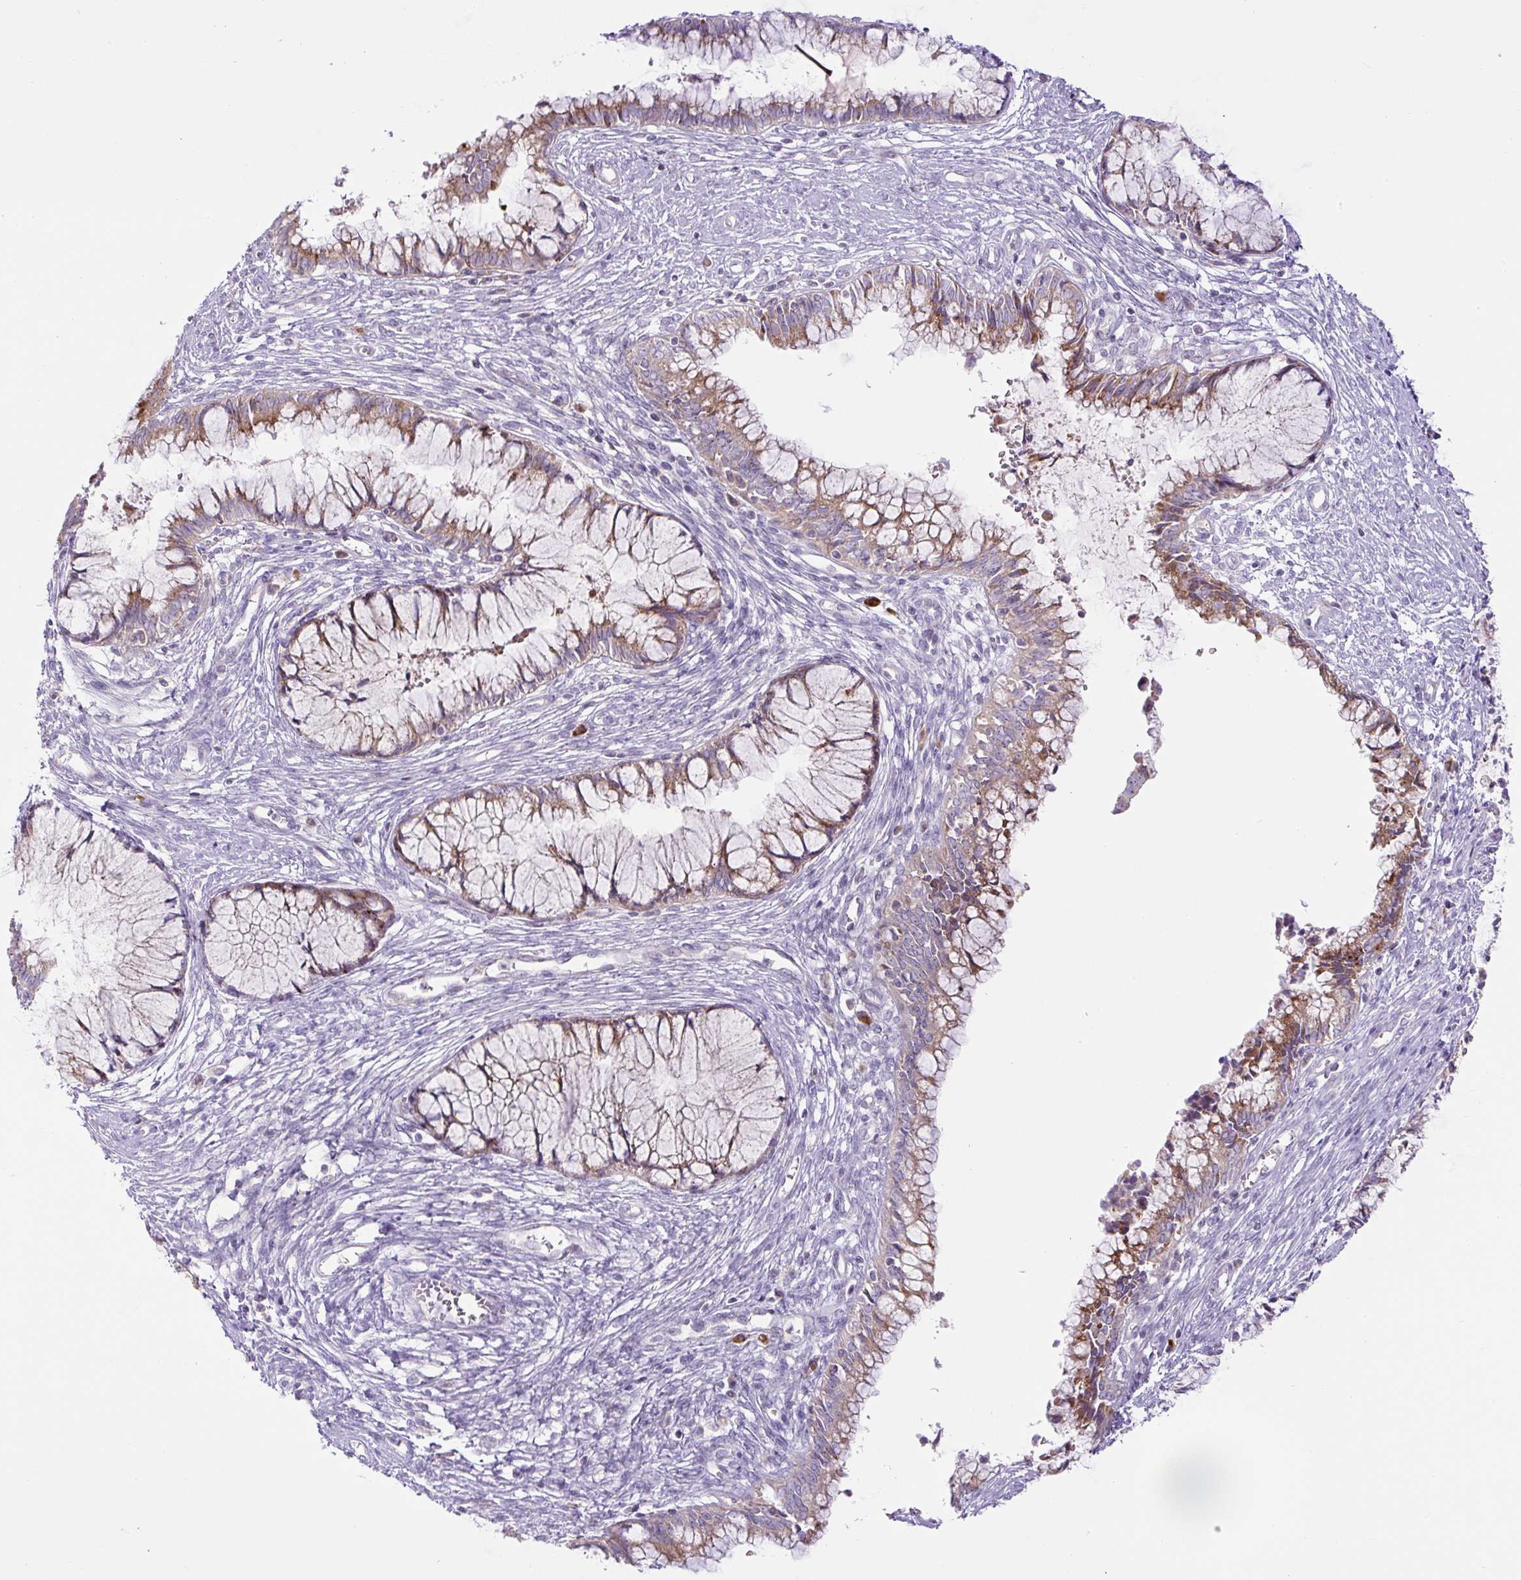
{"staining": {"intensity": "moderate", "quantity": ">75%", "location": "cytoplasmic/membranous"}, "tissue": "cervical cancer", "cell_type": "Tumor cells", "image_type": "cancer", "snomed": [{"axis": "morphology", "description": "Adenocarcinoma, NOS"}, {"axis": "topography", "description": "Cervix"}], "caption": "Cervical cancer (adenocarcinoma) tissue exhibits moderate cytoplasmic/membranous positivity in about >75% of tumor cells The protein of interest is shown in brown color, while the nuclei are stained blue.", "gene": "ZNF596", "patient": {"sex": "female", "age": 44}}